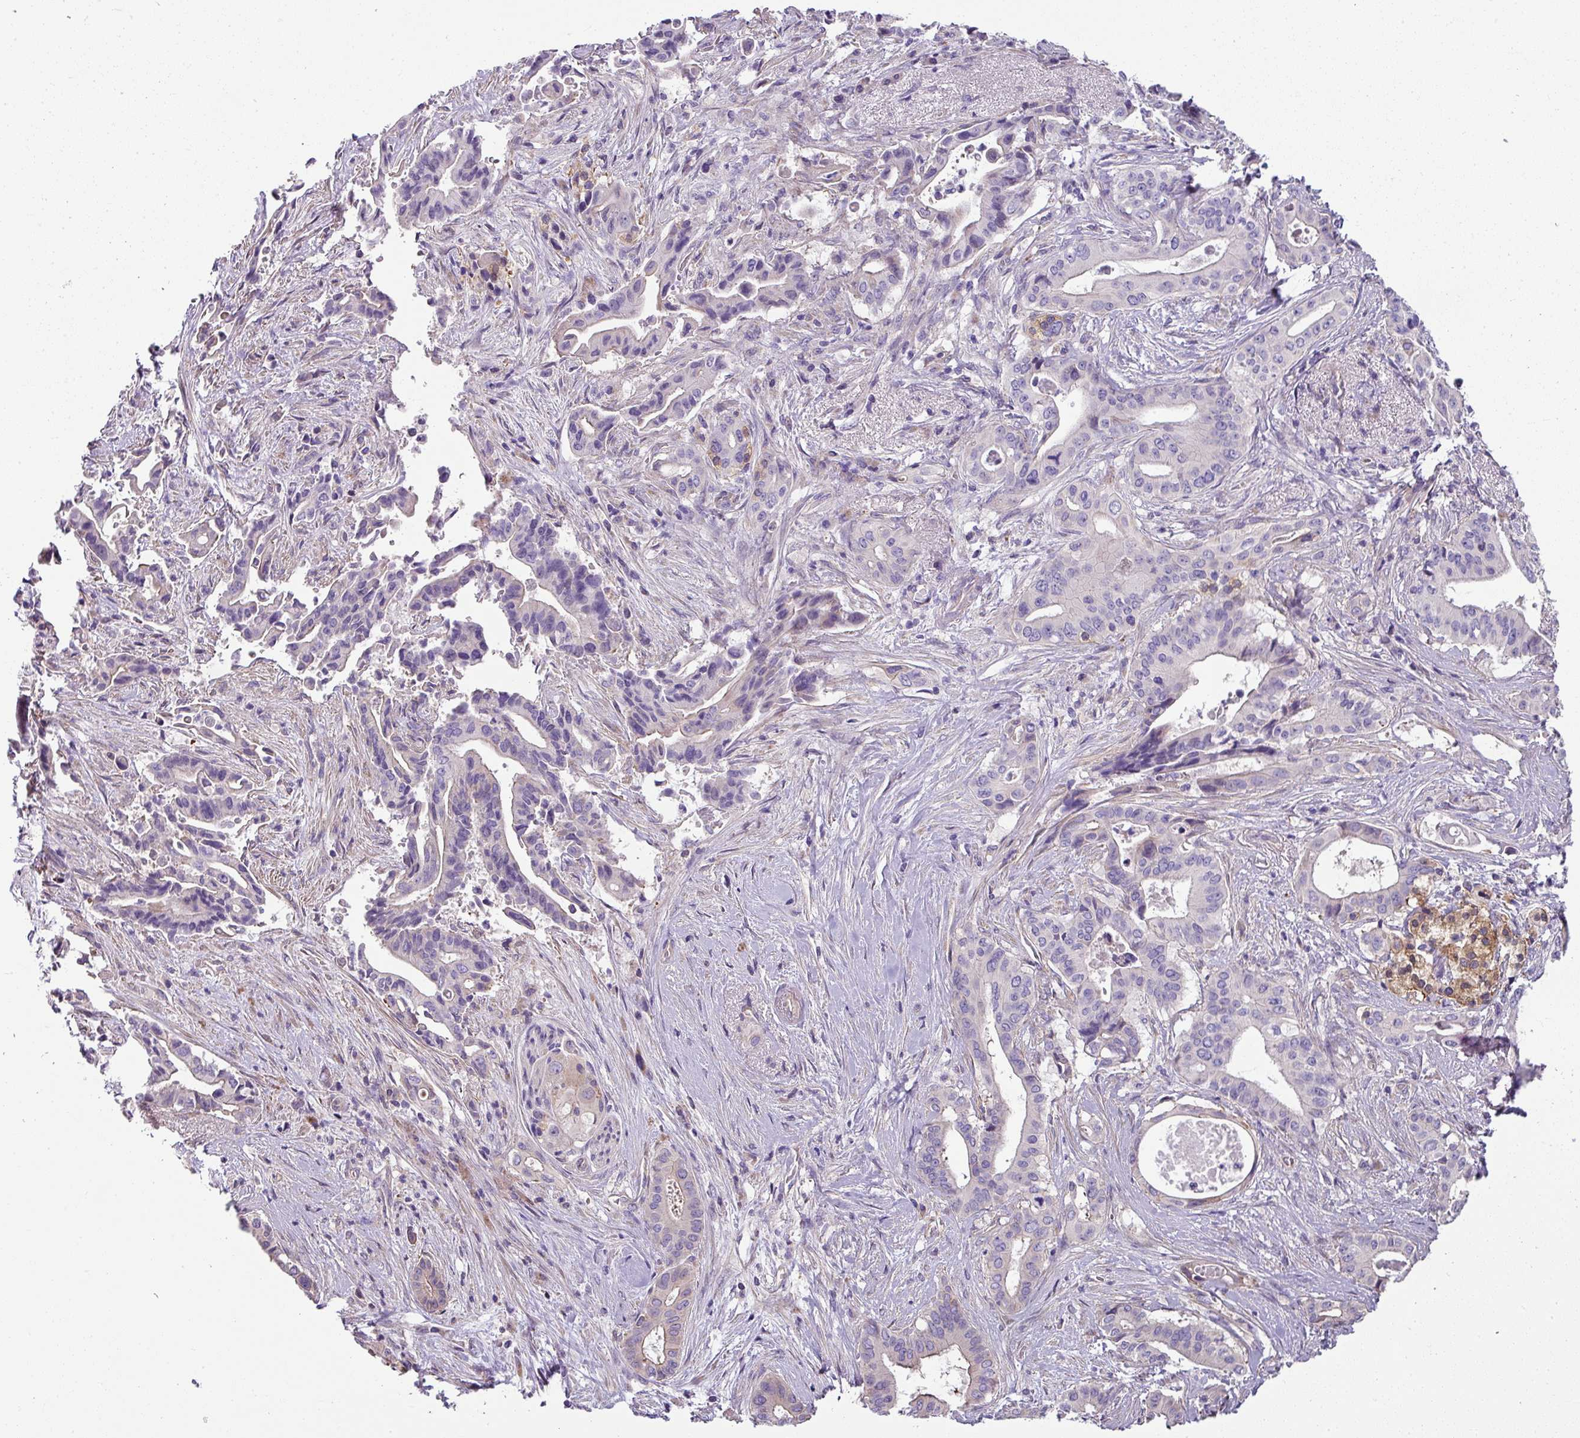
{"staining": {"intensity": "negative", "quantity": "none", "location": "none"}, "tissue": "pancreatic cancer", "cell_type": "Tumor cells", "image_type": "cancer", "snomed": [{"axis": "morphology", "description": "Adenocarcinoma, NOS"}, {"axis": "topography", "description": "Pancreas"}], "caption": "This is a photomicrograph of immunohistochemistry staining of adenocarcinoma (pancreatic), which shows no staining in tumor cells.", "gene": "PALS2", "patient": {"sex": "female", "age": 77}}